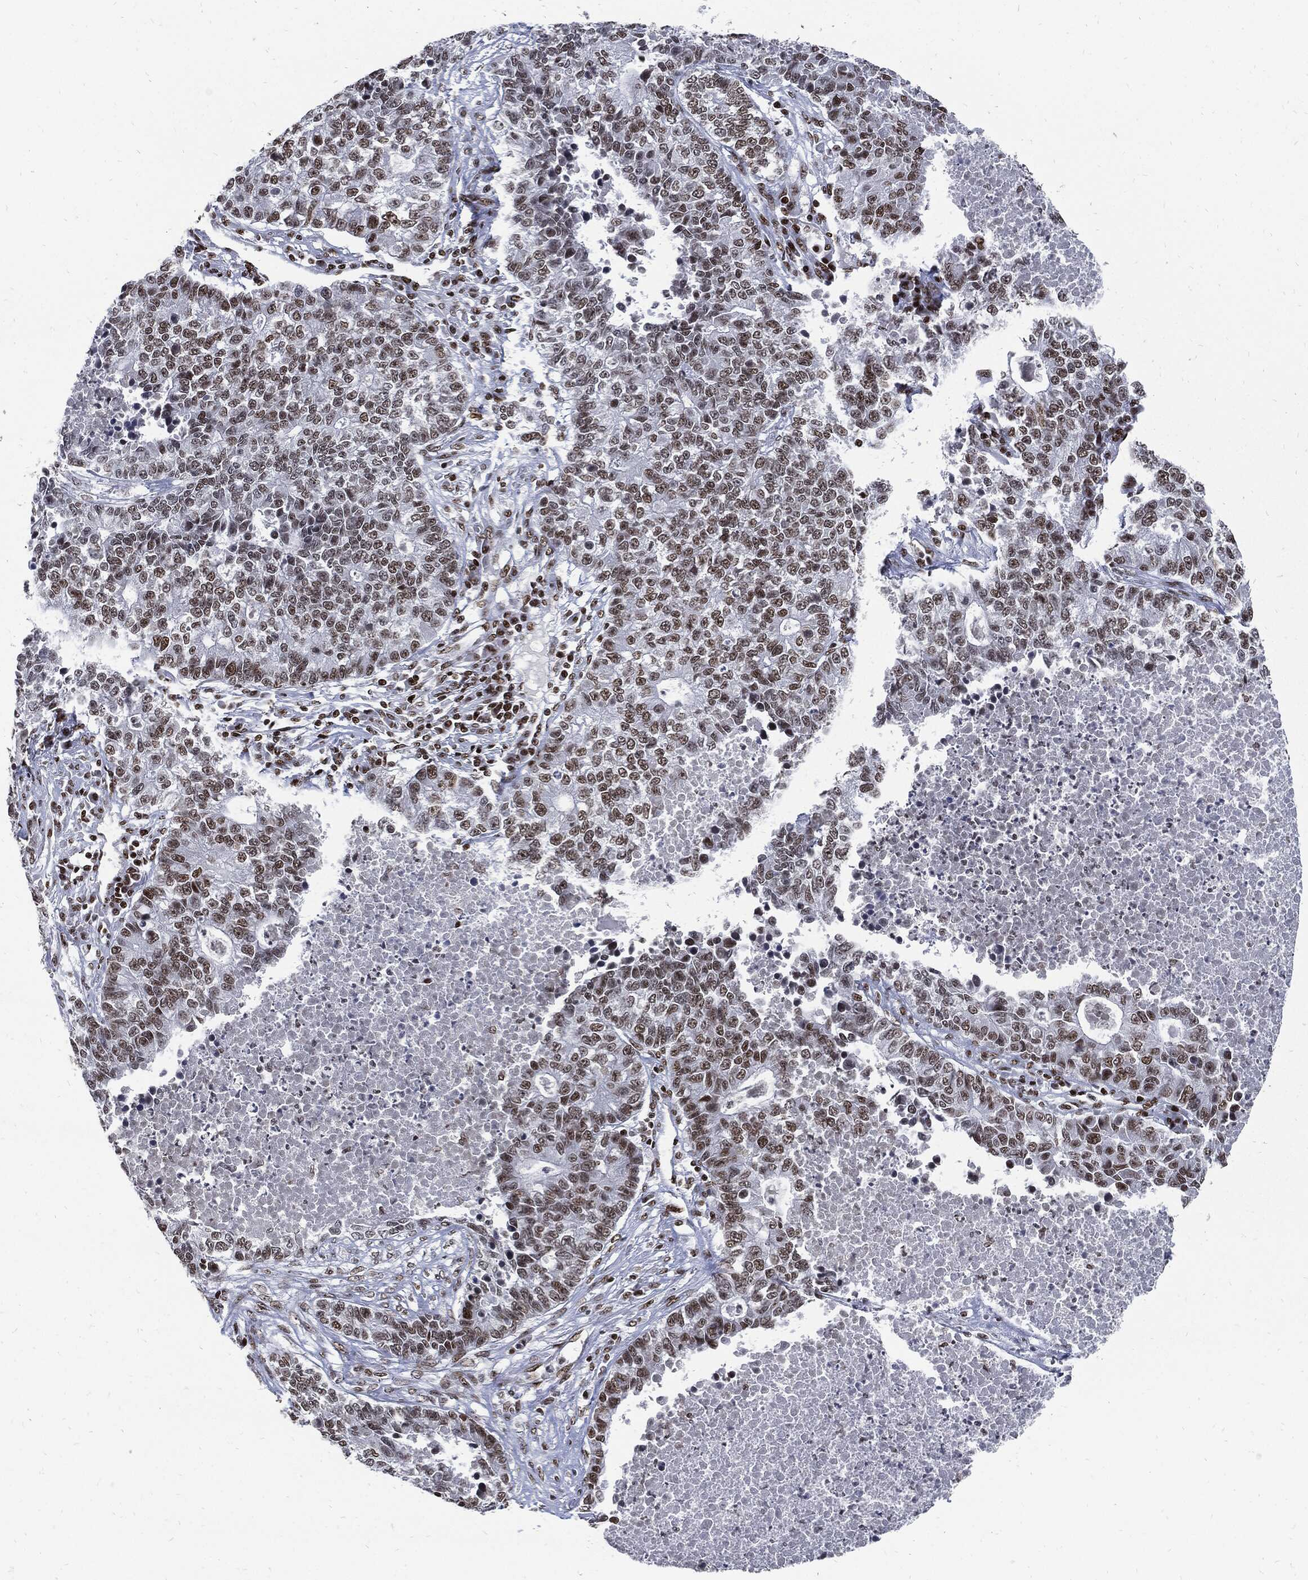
{"staining": {"intensity": "moderate", "quantity": "25%-75%", "location": "nuclear"}, "tissue": "lung cancer", "cell_type": "Tumor cells", "image_type": "cancer", "snomed": [{"axis": "morphology", "description": "Adenocarcinoma, NOS"}, {"axis": "topography", "description": "Lung"}], "caption": "IHC image of neoplastic tissue: lung cancer stained using immunohistochemistry (IHC) demonstrates medium levels of moderate protein expression localized specifically in the nuclear of tumor cells, appearing as a nuclear brown color.", "gene": "TERF2", "patient": {"sex": "male", "age": 57}}